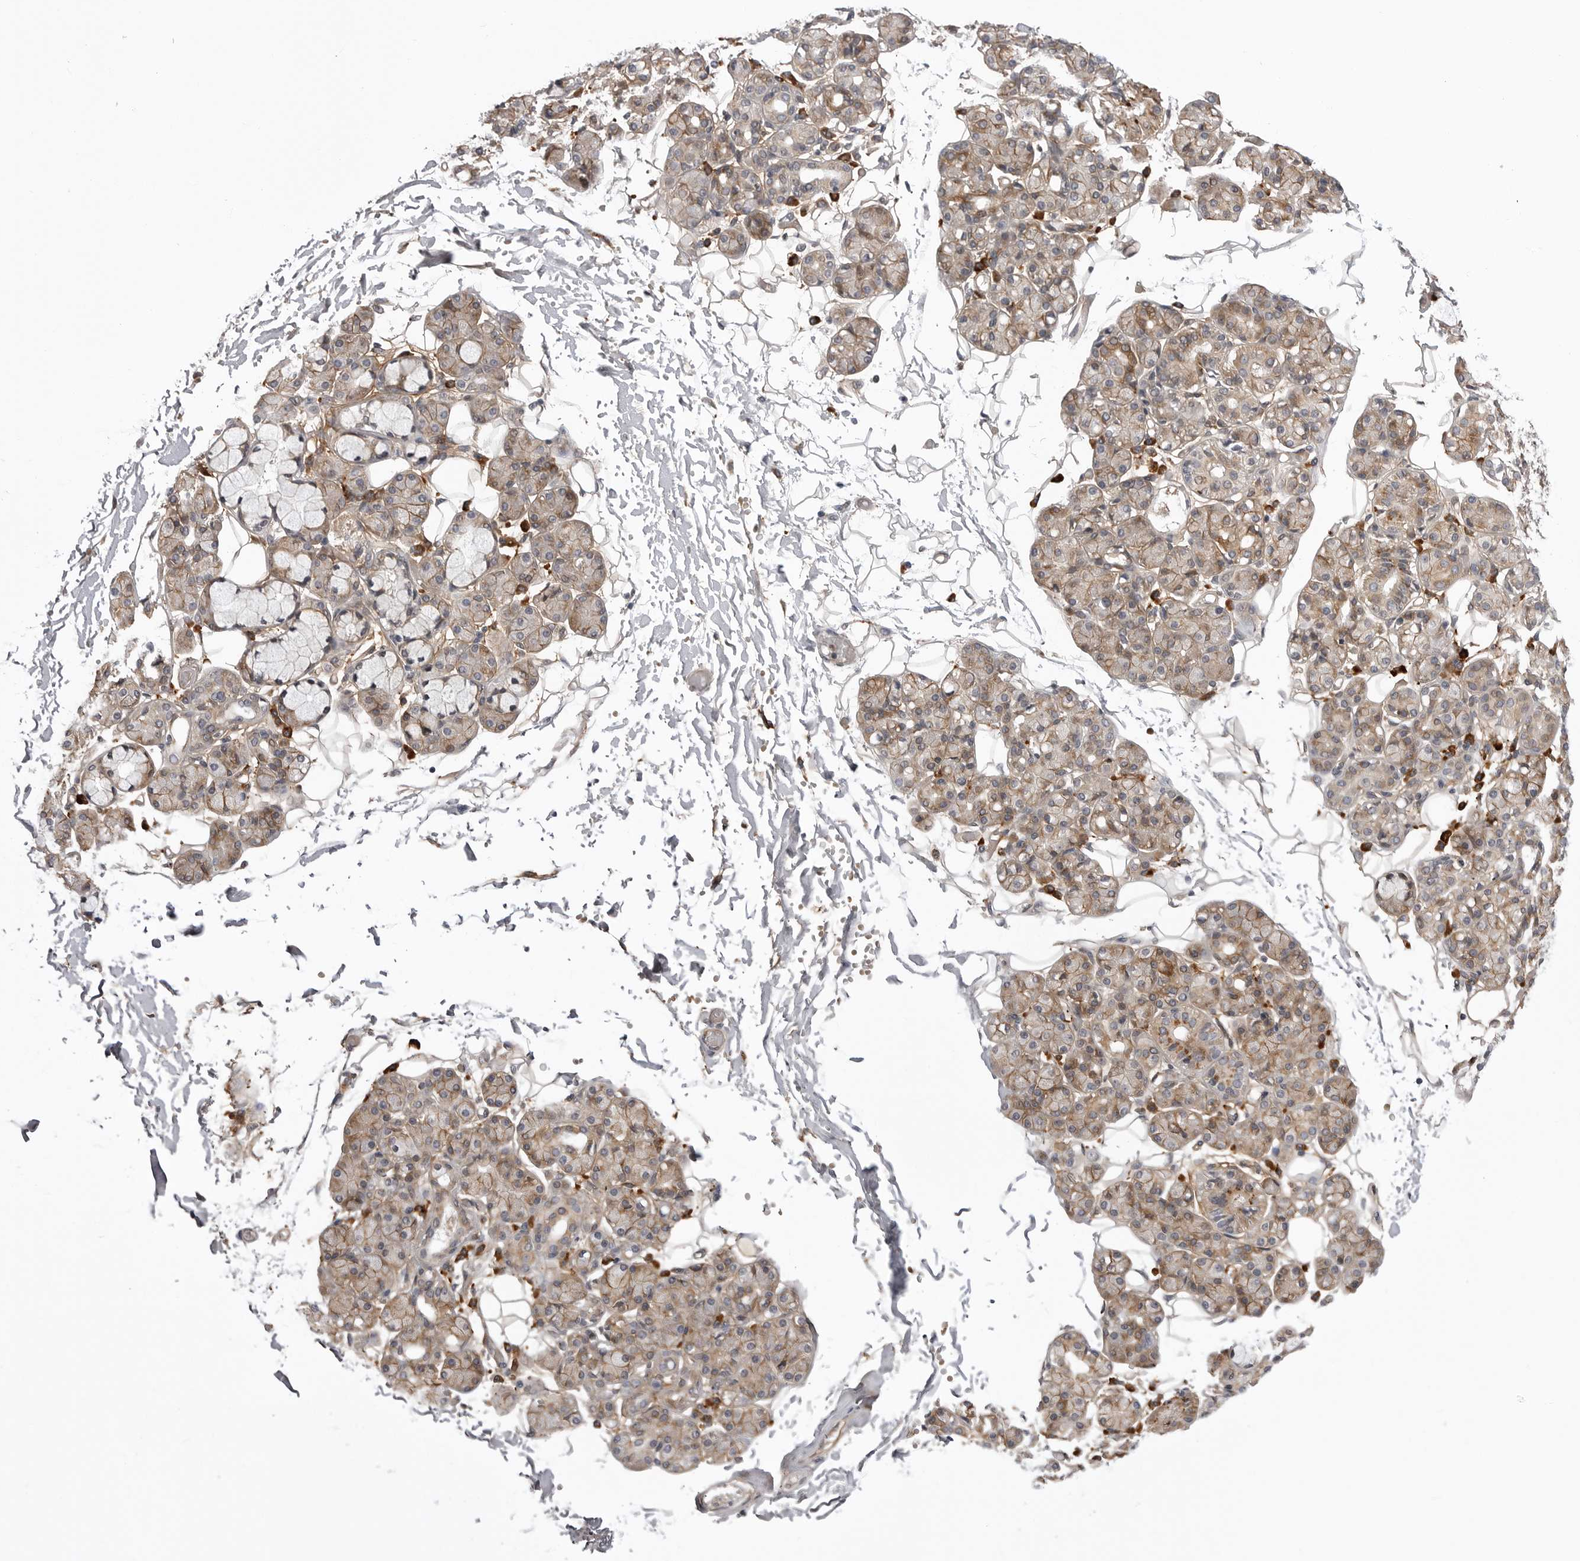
{"staining": {"intensity": "moderate", "quantity": "25%-75%", "location": "cytoplasmic/membranous"}, "tissue": "salivary gland", "cell_type": "Glandular cells", "image_type": "normal", "snomed": [{"axis": "morphology", "description": "Normal tissue, NOS"}, {"axis": "topography", "description": "Salivary gland"}], "caption": "Moderate cytoplasmic/membranous positivity is present in about 25%-75% of glandular cells in unremarkable salivary gland. (DAB IHC with brightfield microscopy, high magnification).", "gene": "ARL5A", "patient": {"sex": "male", "age": 63}}